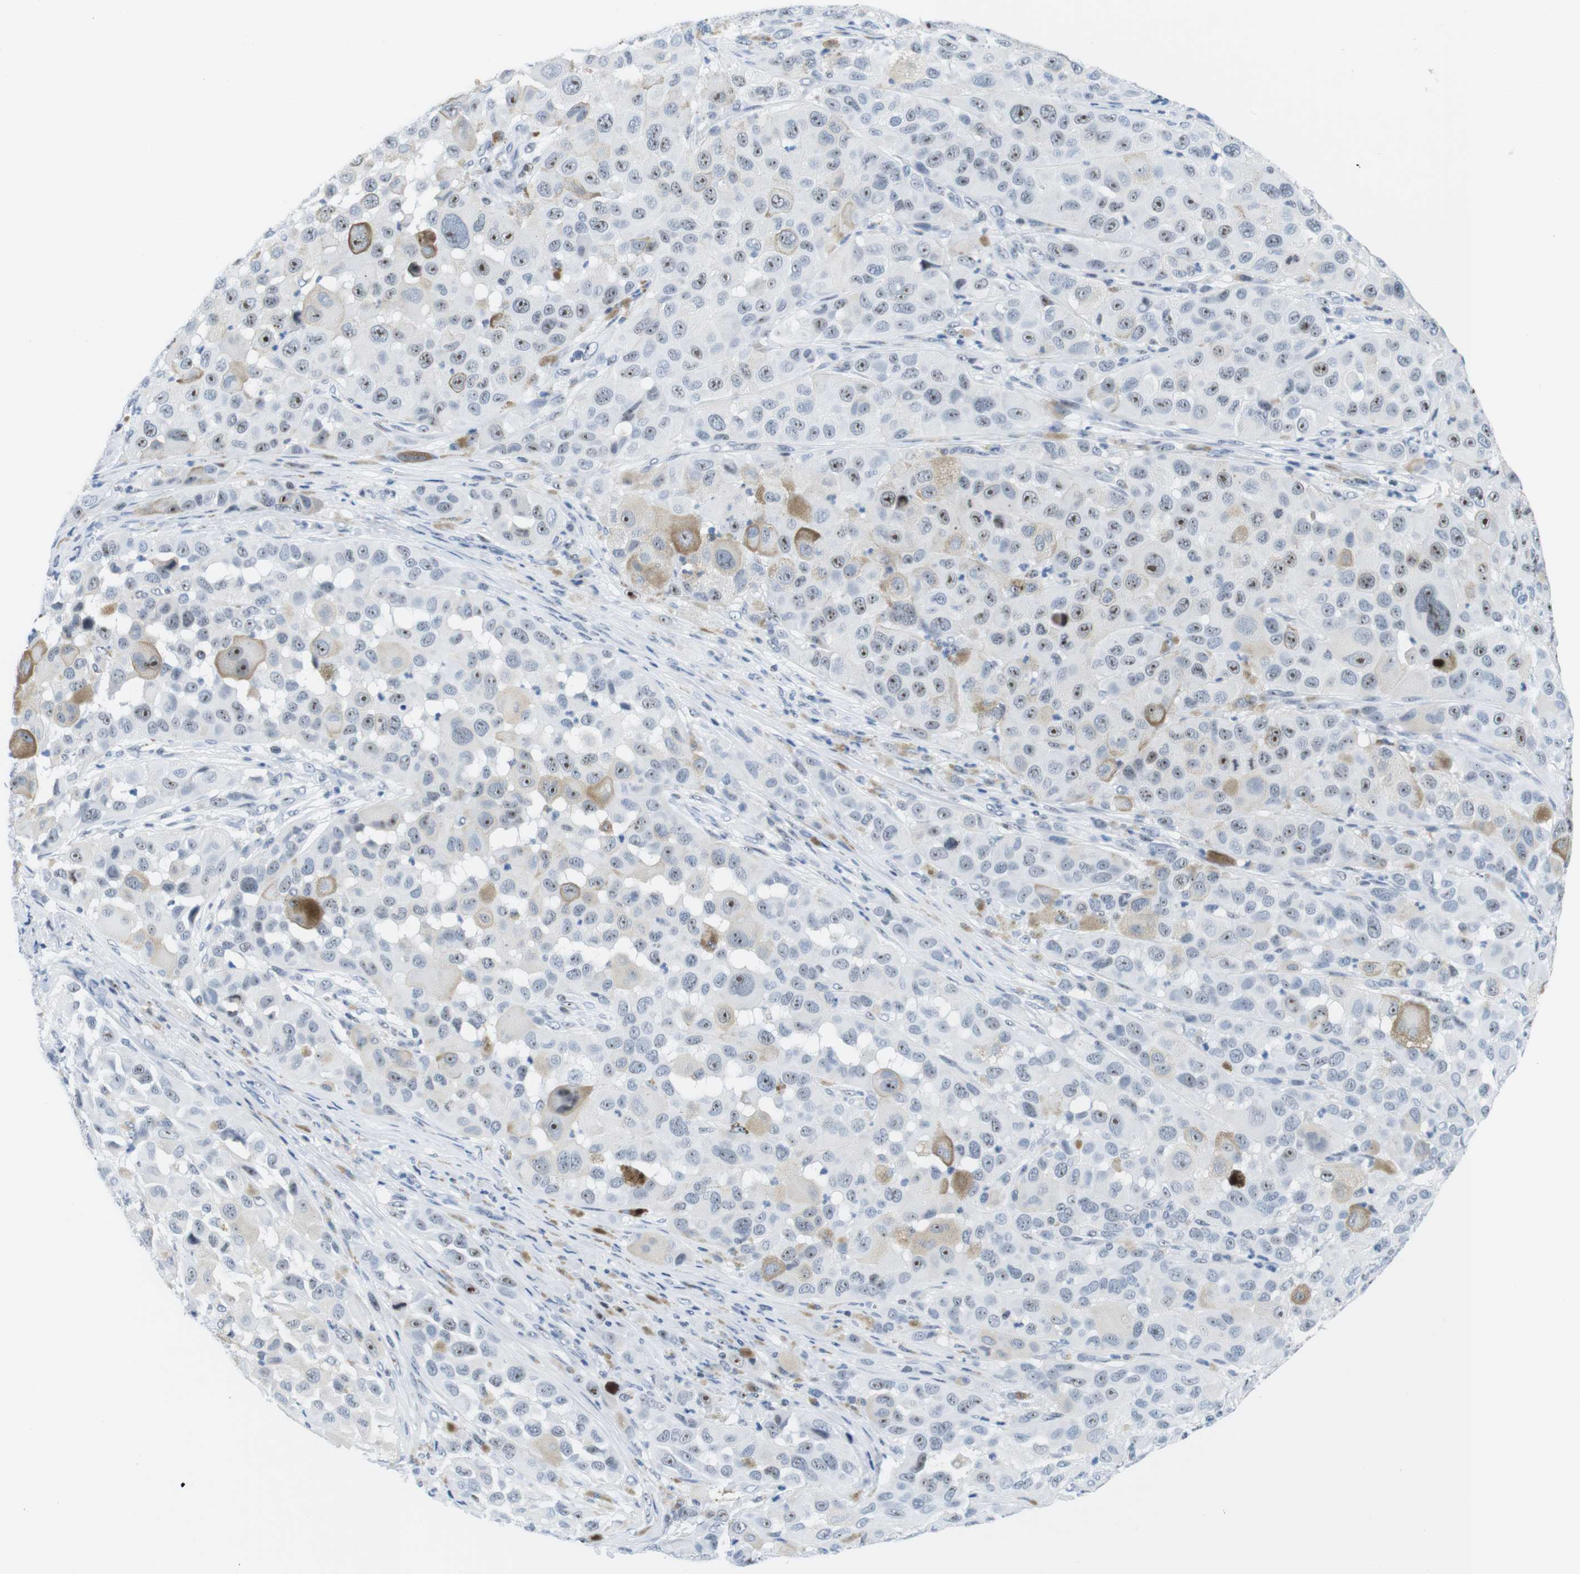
{"staining": {"intensity": "weak", "quantity": "25%-75%", "location": "nuclear"}, "tissue": "melanoma", "cell_type": "Tumor cells", "image_type": "cancer", "snomed": [{"axis": "morphology", "description": "Malignant melanoma, NOS"}, {"axis": "topography", "description": "Skin"}], "caption": "Immunohistochemical staining of melanoma shows weak nuclear protein expression in approximately 25%-75% of tumor cells.", "gene": "NIFK", "patient": {"sex": "male", "age": 96}}